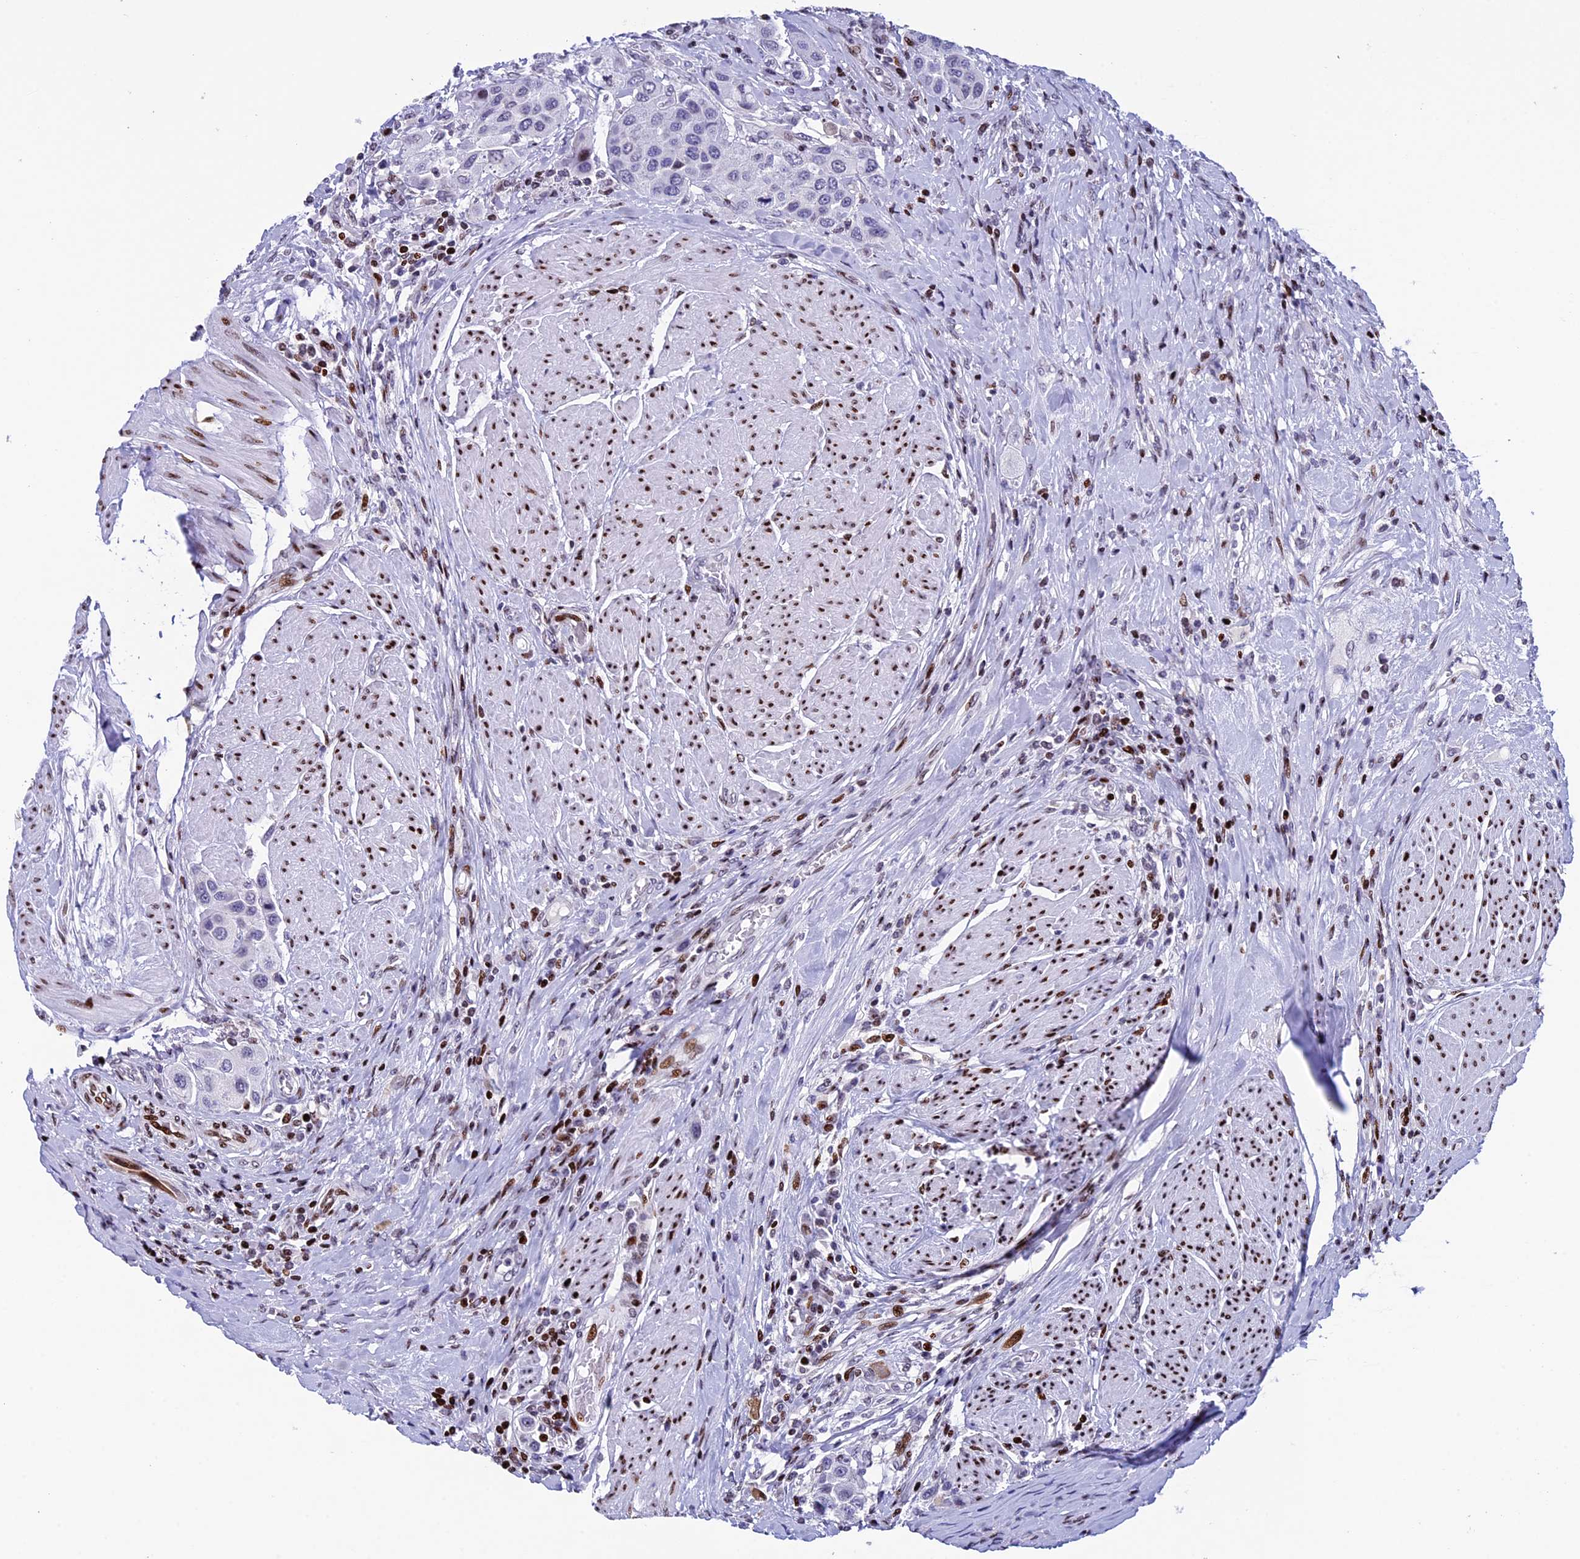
{"staining": {"intensity": "negative", "quantity": "none", "location": "none"}, "tissue": "urothelial cancer", "cell_type": "Tumor cells", "image_type": "cancer", "snomed": [{"axis": "morphology", "description": "Urothelial carcinoma, High grade"}, {"axis": "topography", "description": "Urinary bladder"}], "caption": "The immunohistochemistry (IHC) photomicrograph has no significant positivity in tumor cells of high-grade urothelial carcinoma tissue. (Stains: DAB immunohistochemistry (IHC) with hematoxylin counter stain, Microscopy: brightfield microscopy at high magnification).", "gene": "BTBD3", "patient": {"sex": "male", "age": 50}}